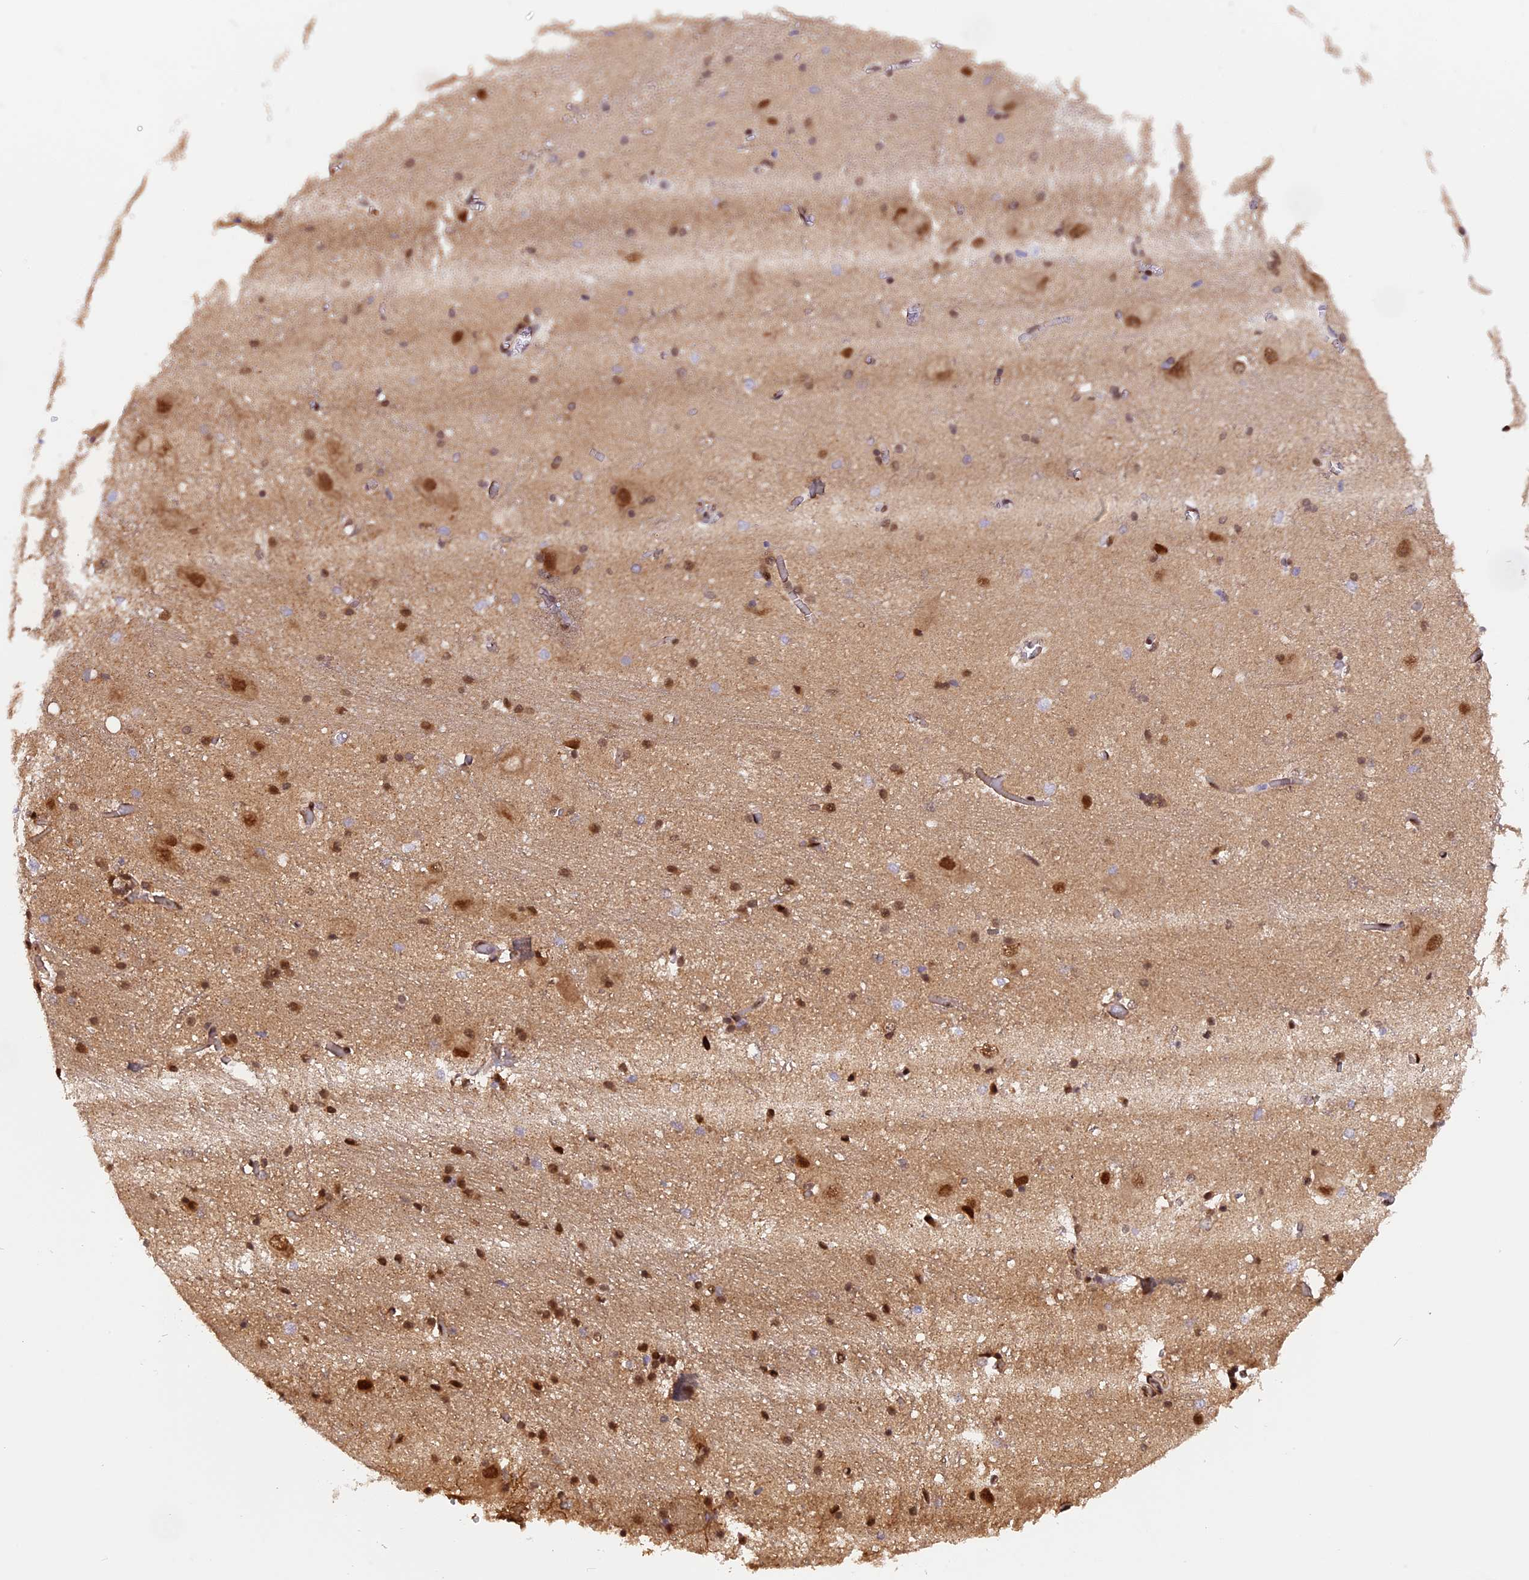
{"staining": {"intensity": "moderate", "quantity": "25%-75%", "location": "nuclear"}, "tissue": "caudate", "cell_type": "Glial cells", "image_type": "normal", "snomed": [{"axis": "morphology", "description": "Normal tissue, NOS"}, {"axis": "topography", "description": "Lateral ventricle wall"}], "caption": "DAB immunohistochemical staining of benign caudate displays moderate nuclear protein staining in approximately 25%-75% of glial cells.", "gene": "MICALL1", "patient": {"sex": "male", "age": 37}}